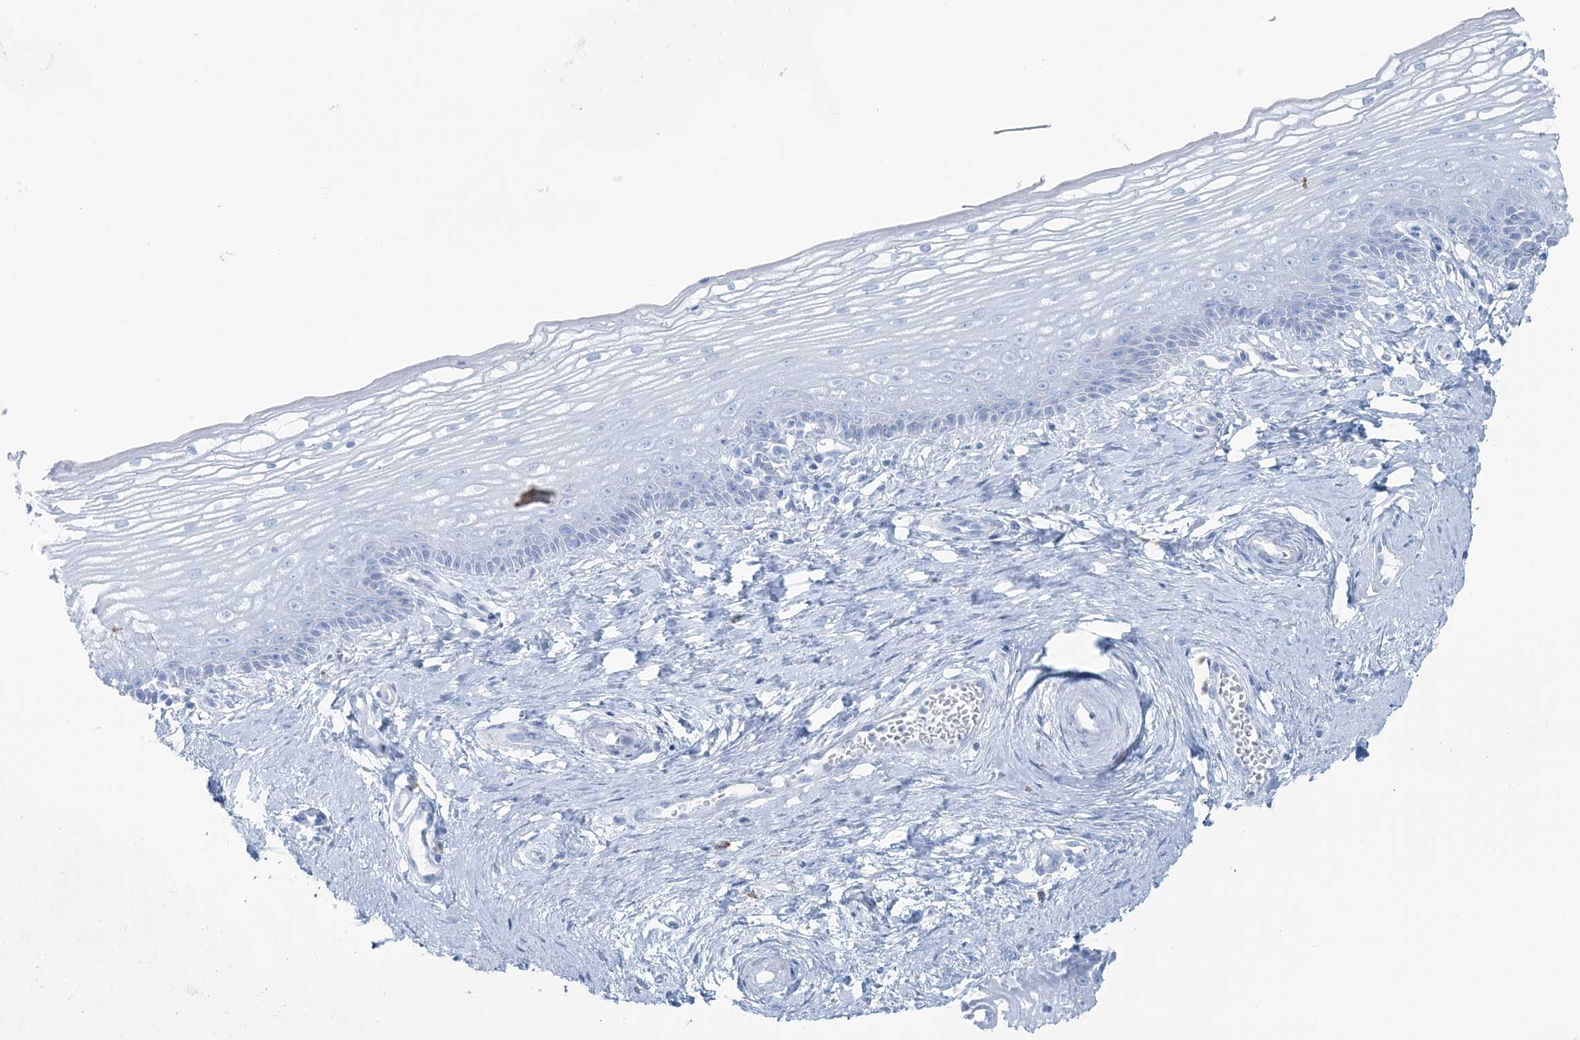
{"staining": {"intensity": "negative", "quantity": "none", "location": "none"}, "tissue": "vagina", "cell_type": "Squamous epithelial cells", "image_type": "normal", "snomed": [{"axis": "morphology", "description": "Normal tissue, NOS"}, {"axis": "topography", "description": "Vagina"}], "caption": "DAB immunohistochemical staining of normal human vagina displays no significant staining in squamous epithelial cells.", "gene": "SNX2", "patient": {"sex": "female", "age": 46}}